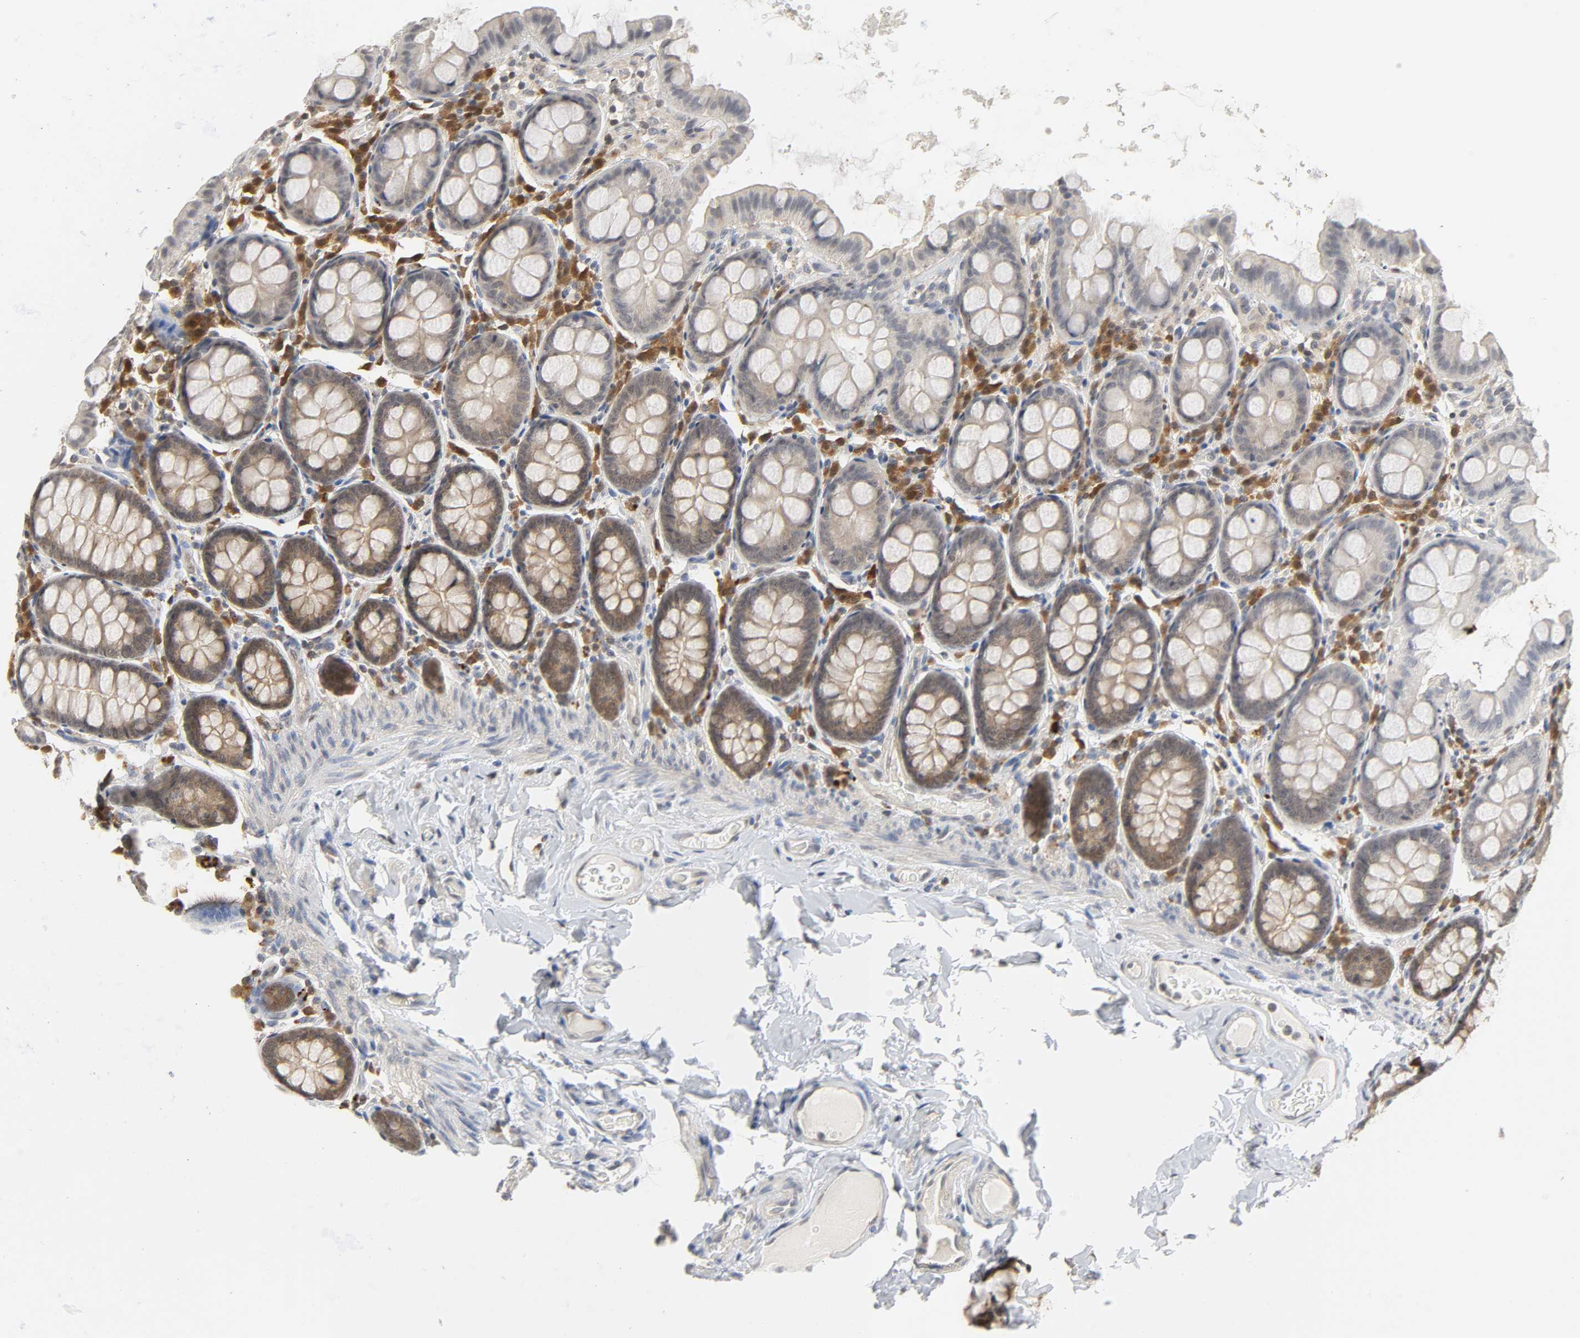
{"staining": {"intensity": "weak", "quantity": ">75%", "location": "cytoplasmic/membranous"}, "tissue": "colon", "cell_type": "Endothelial cells", "image_type": "normal", "snomed": [{"axis": "morphology", "description": "Normal tissue, NOS"}, {"axis": "topography", "description": "Colon"}], "caption": "Endothelial cells exhibit low levels of weak cytoplasmic/membranous expression in approximately >75% of cells in unremarkable human colon. The staining was performed using DAB to visualize the protein expression in brown, while the nuclei were stained in blue with hematoxylin (Magnification: 20x).", "gene": "MIF", "patient": {"sex": "female", "age": 61}}